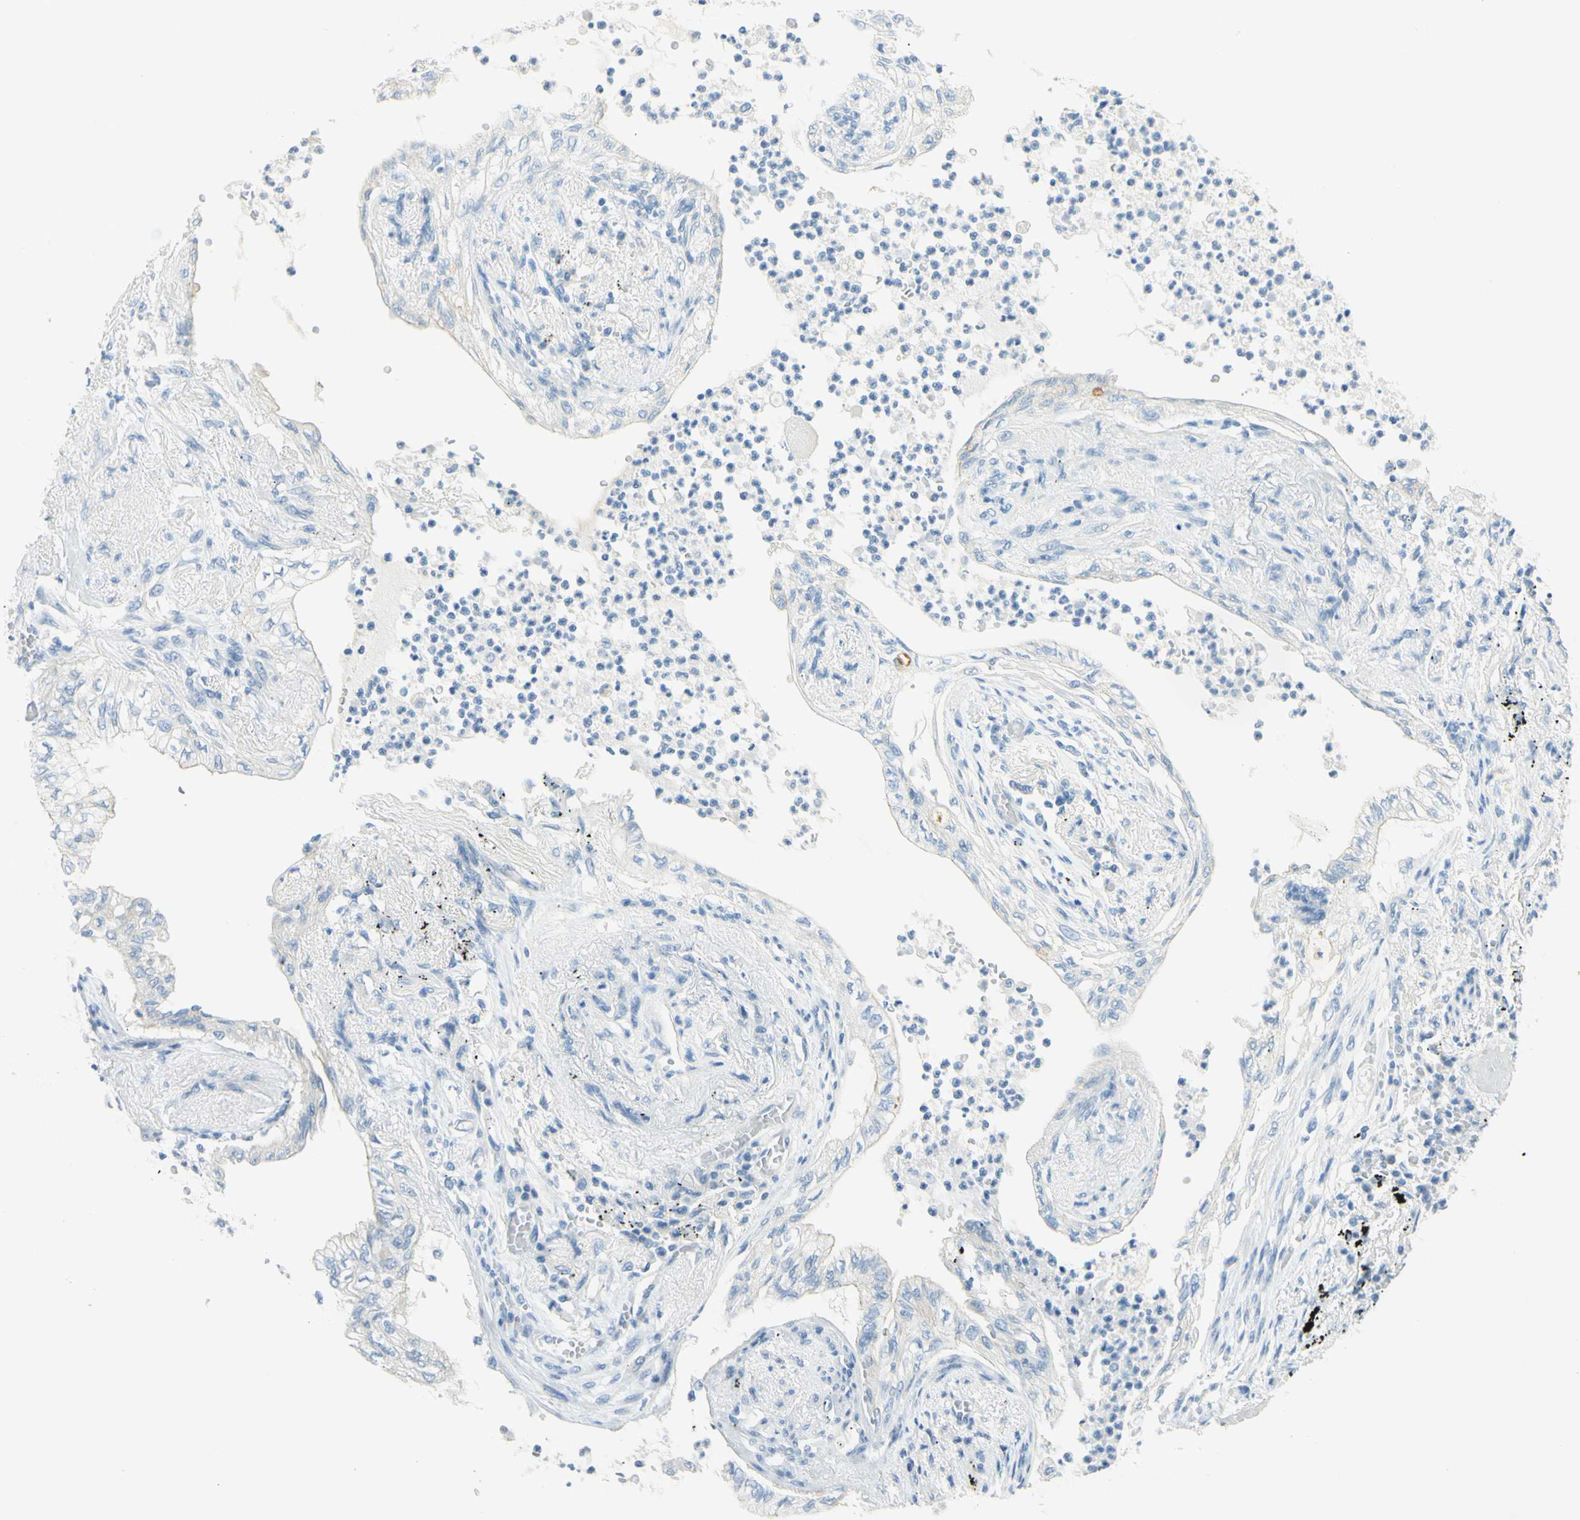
{"staining": {"intensity": "negative", "quantity": "none", "location": "none"}, "tissue": "lung cancer", "cell_type": "Tumor cells", "image_type": "cancer", "snomed": [{"axis": "morphology", "description": "Normal tissue, NOS"}, {"axis": "morphology", "description": "Adenocarcinoma, NOS"}, {"axis": "topography", "description": "Bronchus"}, {"axis": "topography", "description": "Lung"}], "caption": "Lung adenocarcinoma stained for a protein using immunohistochemistry (IHC) reveals no positivity tumor cells.", "gene": "TMEM132D", "patient": {"sex": "female", "age": 70}}